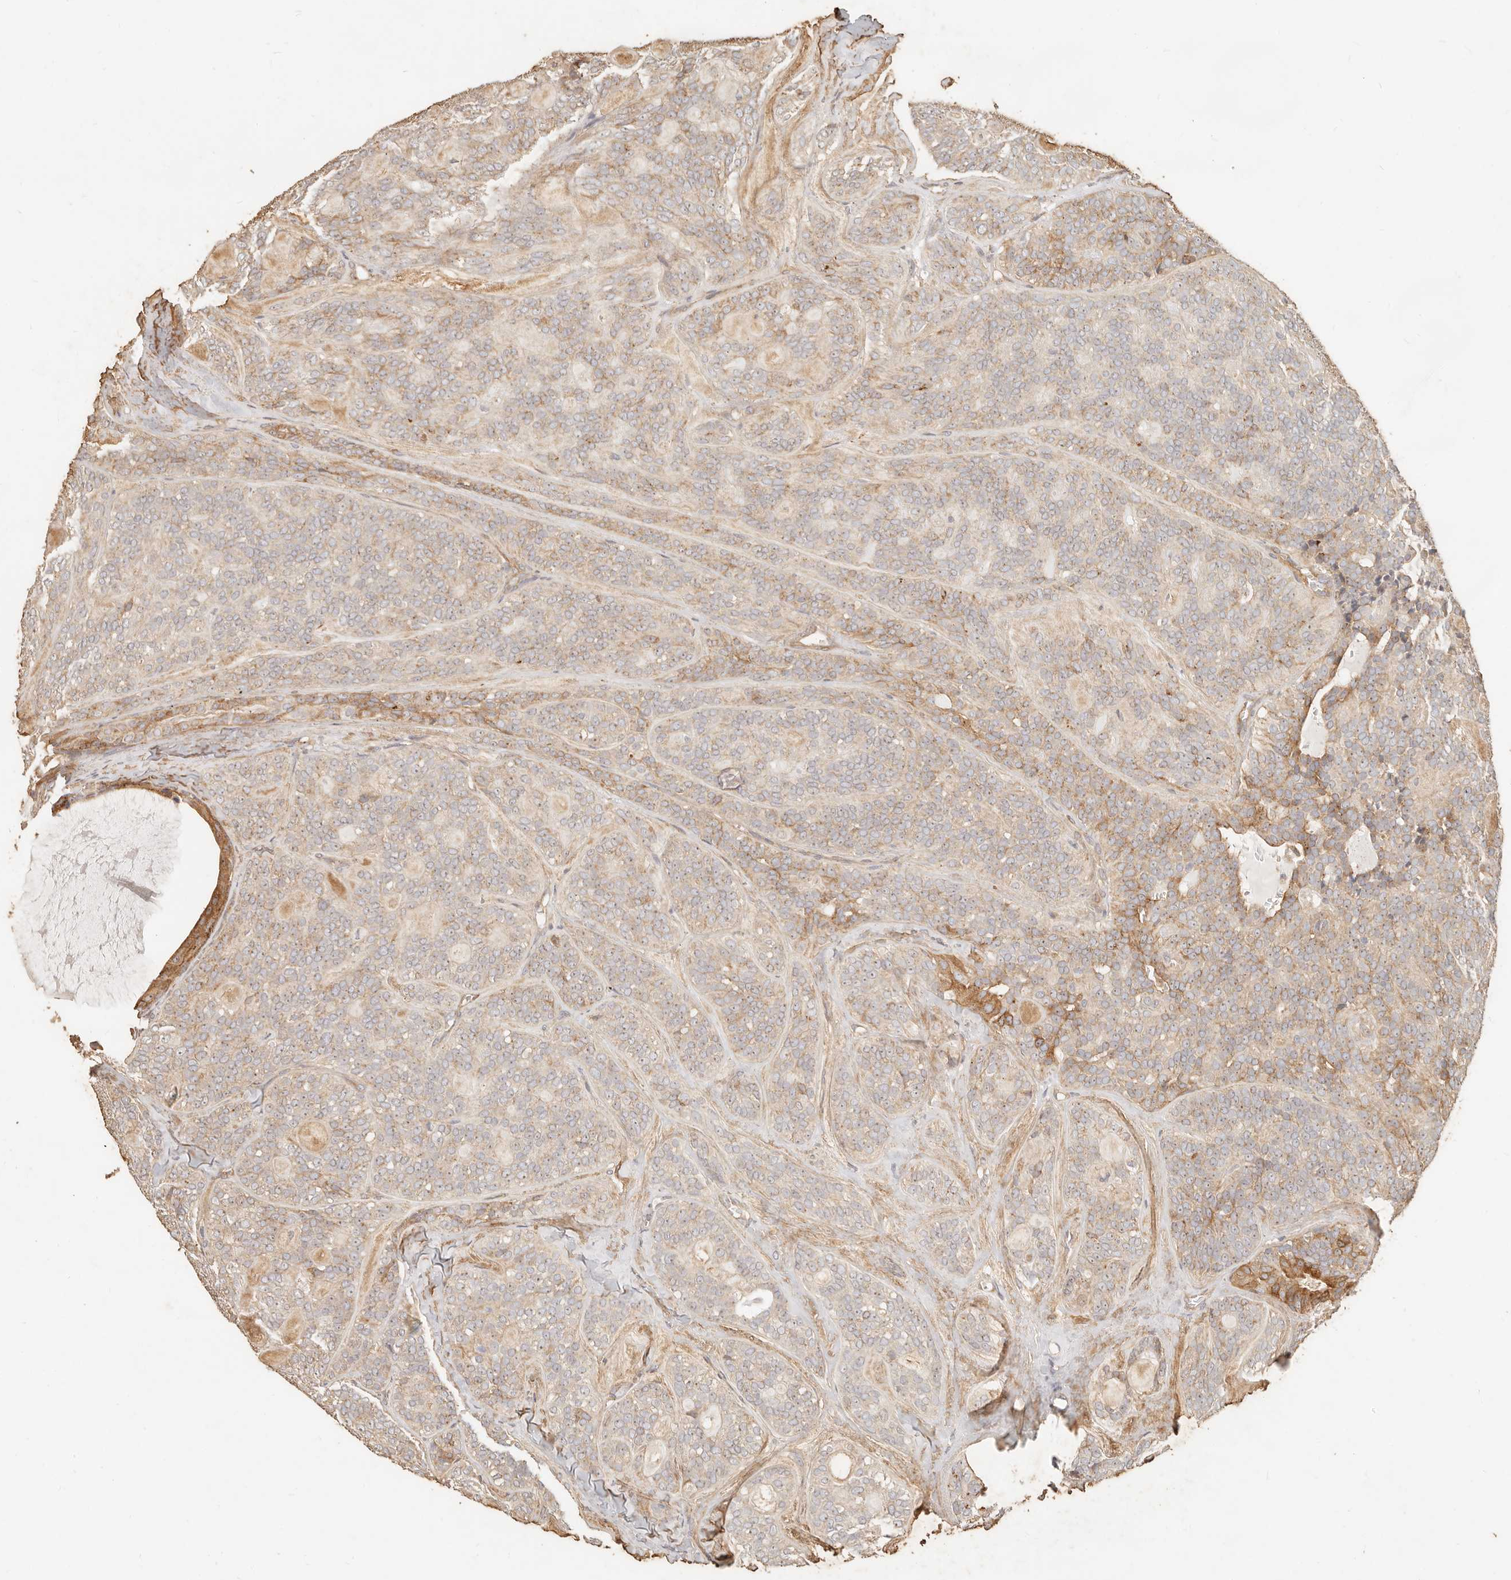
{"staining": {"intensity": "weak", "quantity": ">75%", "location": "cytoplasmic/membranous,nuclear"}, "tissue": "head and neck cancer", "cell_type": "Tumor cells", "image_type": "cancer", "snomed": [{"axis": "morphology", "description": "Adenocarcinoma, NOS"}, {"axis": "topography", "description": "Head-Neck"}], "caption": "A histopathology image of head and neck cancer (adenocarcinoma) stained for a protein displays weak cytoplasmic/membranous and nuclear brown staining in tumor cells.", "gene": "PTPN22", "patient": {"sex": "male", "age": 66}}